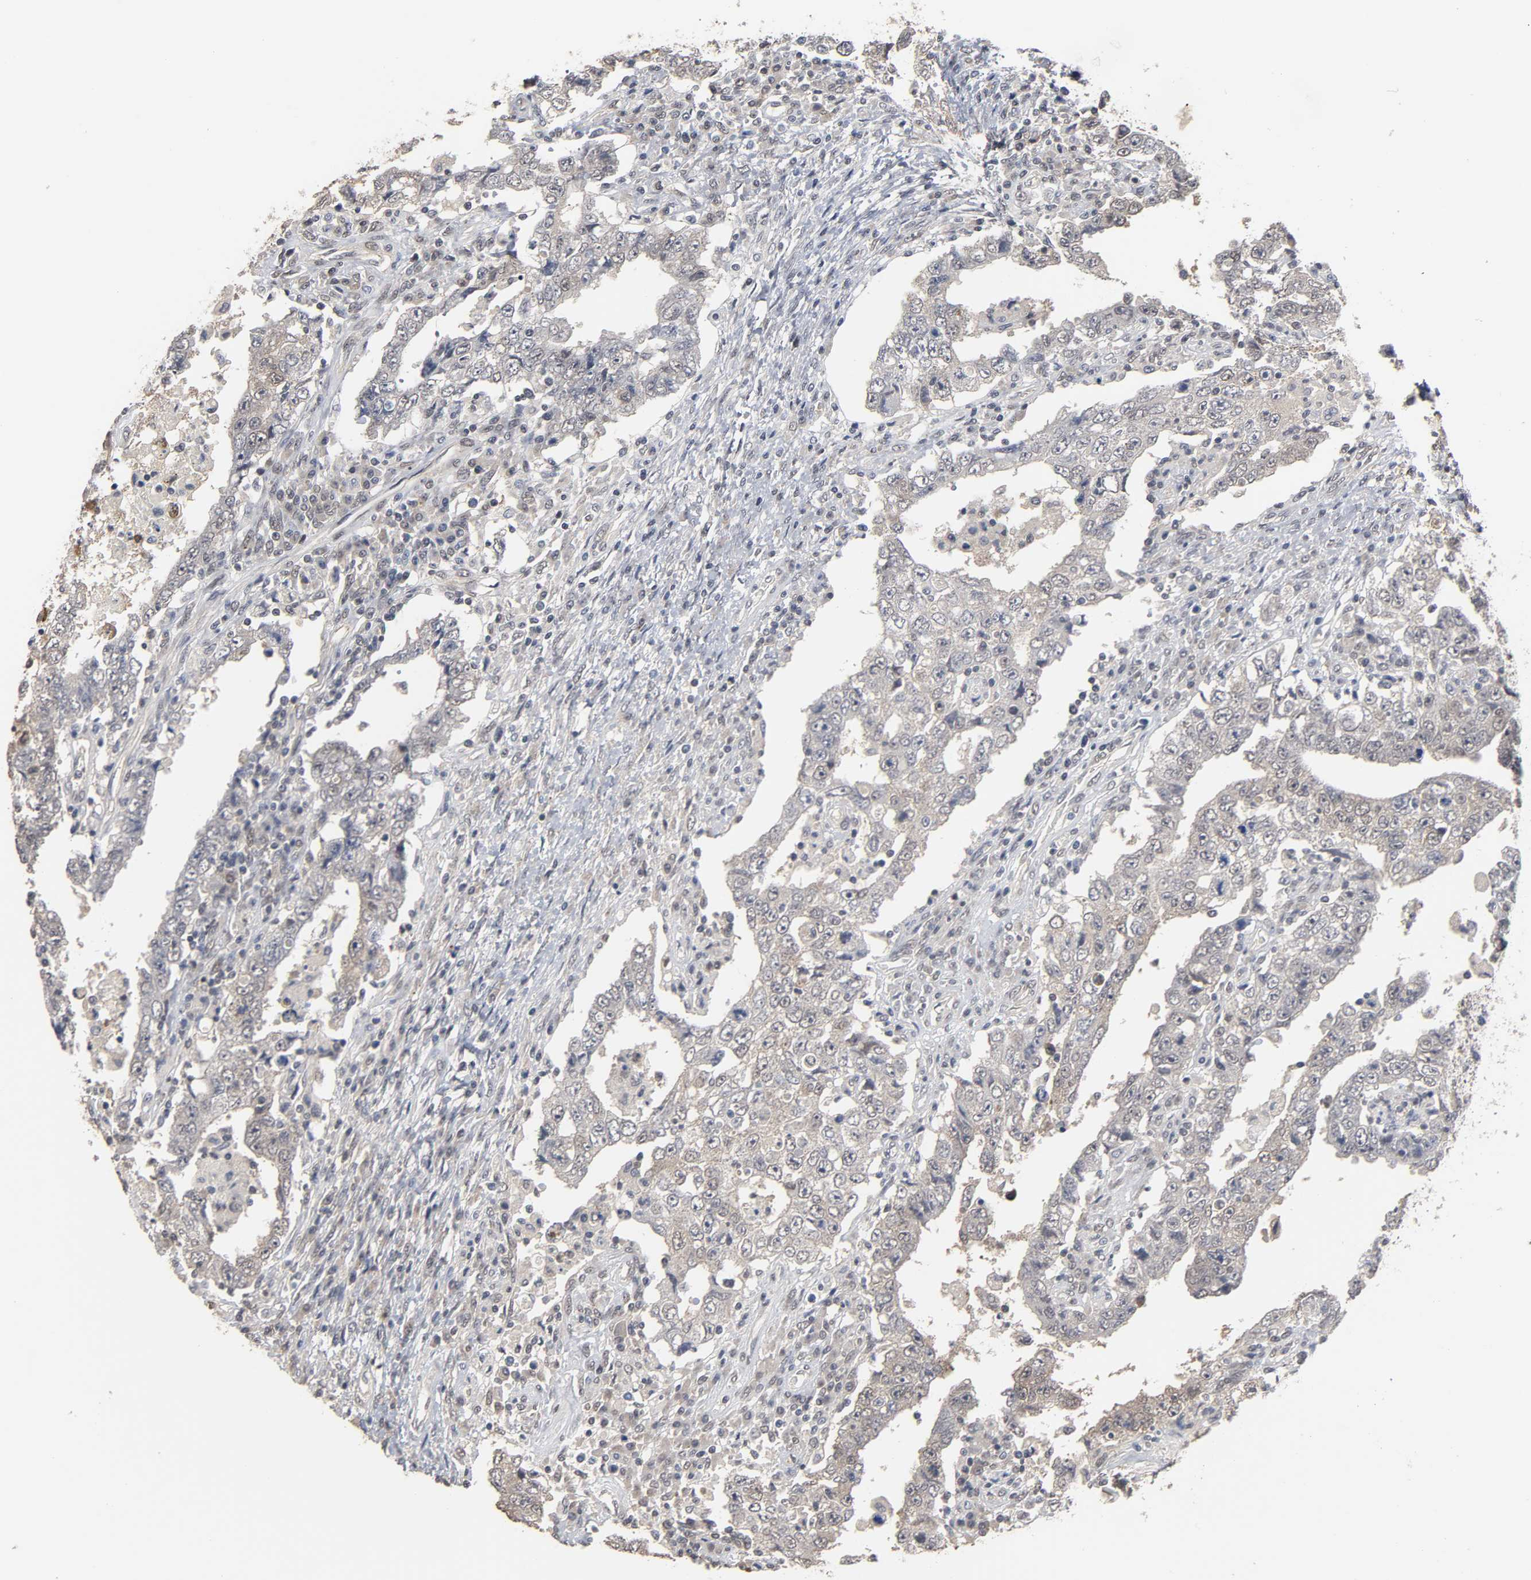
{"staining": {"intensity": "weak", "quantity": "25%-75%", "location": "cytoplasmic/membranous"}, "tissue": "testis cancer", "cell_type": "Tumor cells", "image_type": "cancer", "snomed": [{"axis": "morphology", "description": "Carcinoma, Embryonal, NOS"}, {"axis": "topography", "description": "Testis"}], "caption": "Immunohistochemical staining of human embryonal carcinoma (testis) shows weak cytoplasmic/membranous protein expression in about 25%-75% of tumor cells. The protein of interest is stained brown, and the nuclei are stained in blue (DAB IHC with brightfield microscopy, high magnification).", "gene": "HTR1E", "patient": {"sex": "male", "age": 26}}